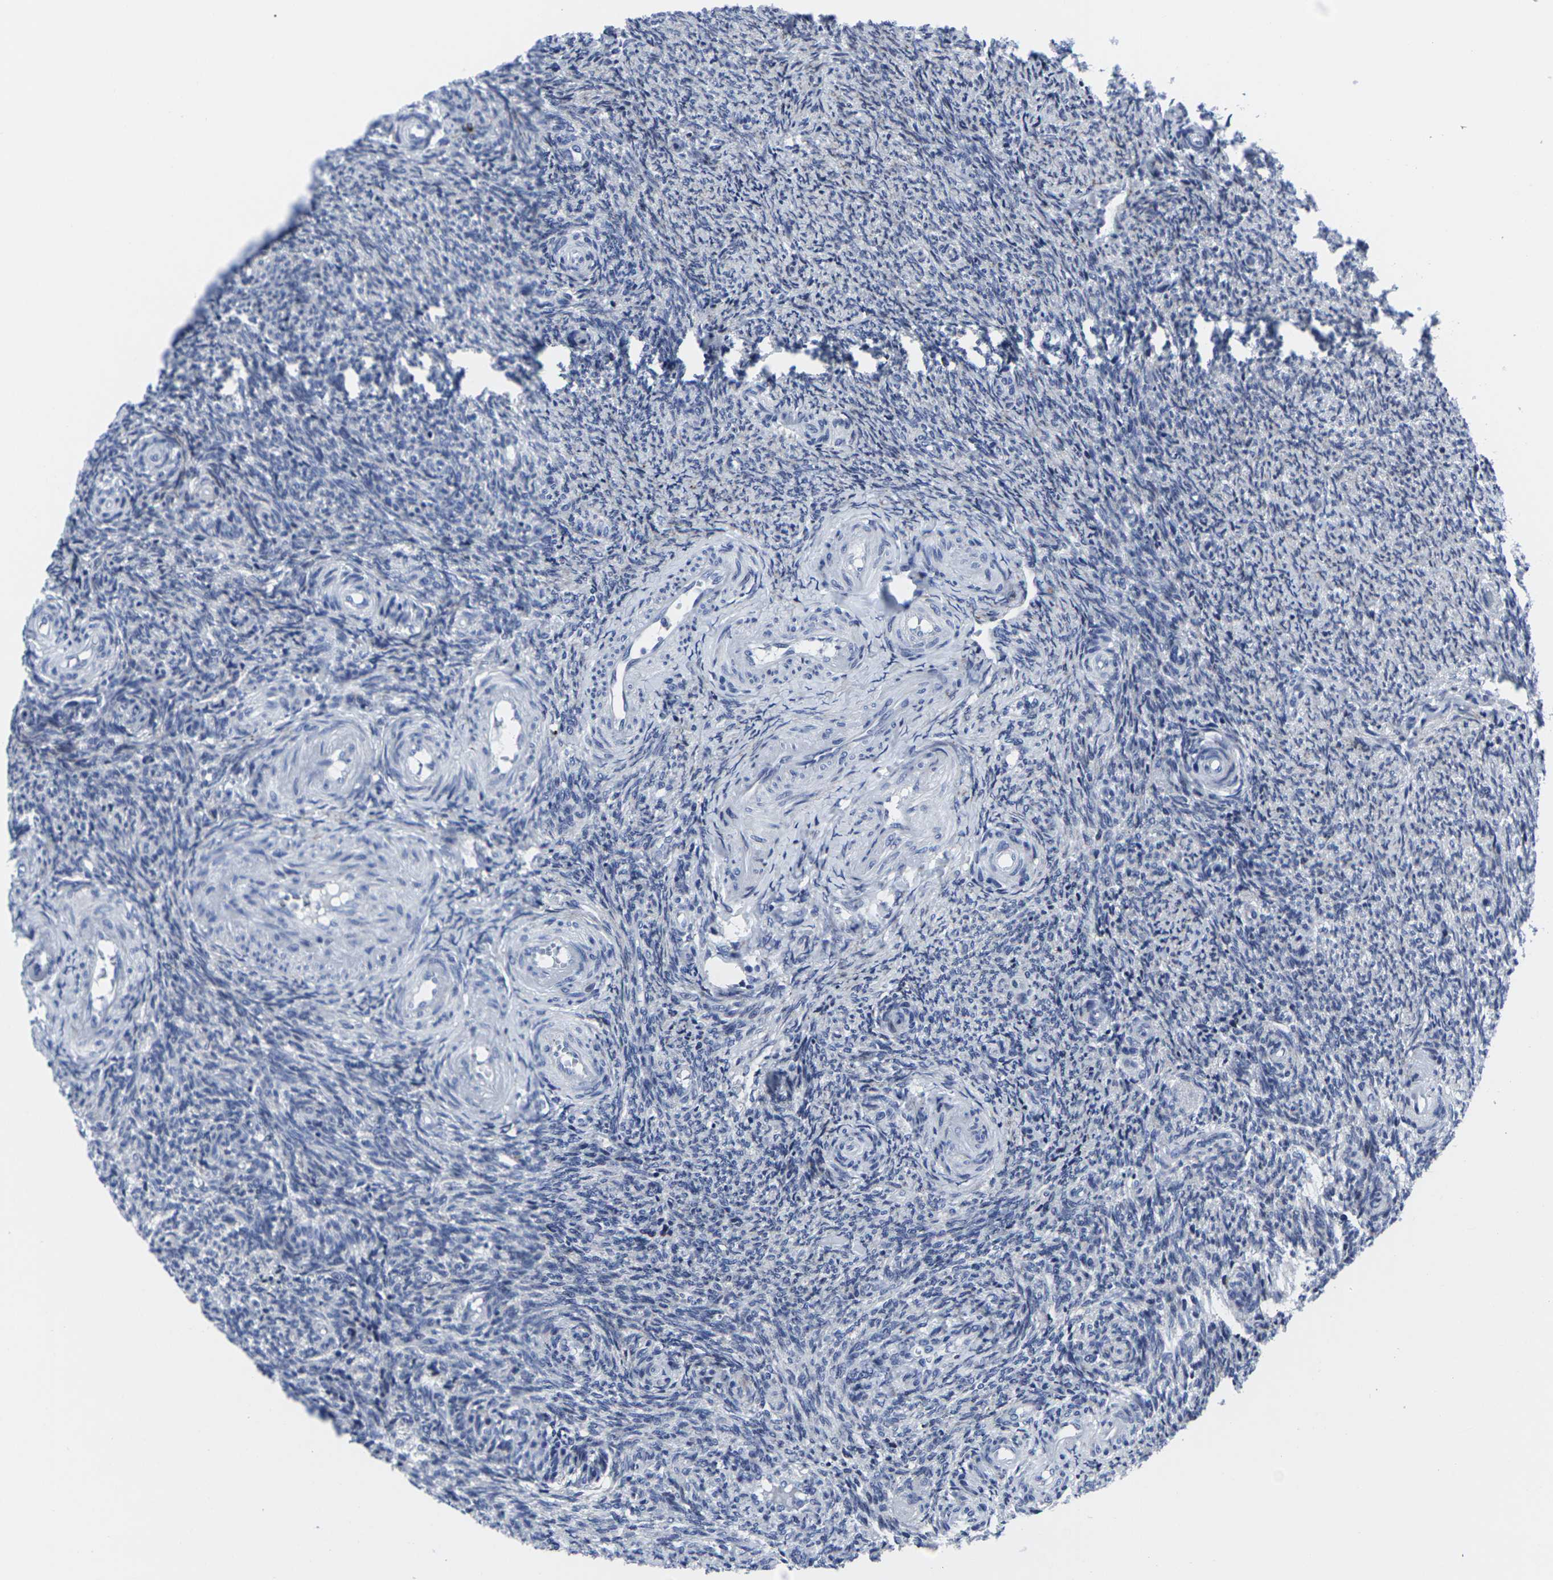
{"staining": {"intensity": "negative", "quantity": "none", "location": "none"}, "tissue": "ovary", "cell_type": "Ovarian stroma cells", "image_type": "normal", "snomed": [{"axis": "morphology", "description": "Normal tissue, NOS"}, {"axis": "topography", "description": "Ovary"}], "caption": "Immunohistochemical staining of normal human ovary reveals no significant staining in ovarian stroma cells.", "gene": "RPN1", "patient": {"sex": "female", "age": 41}}